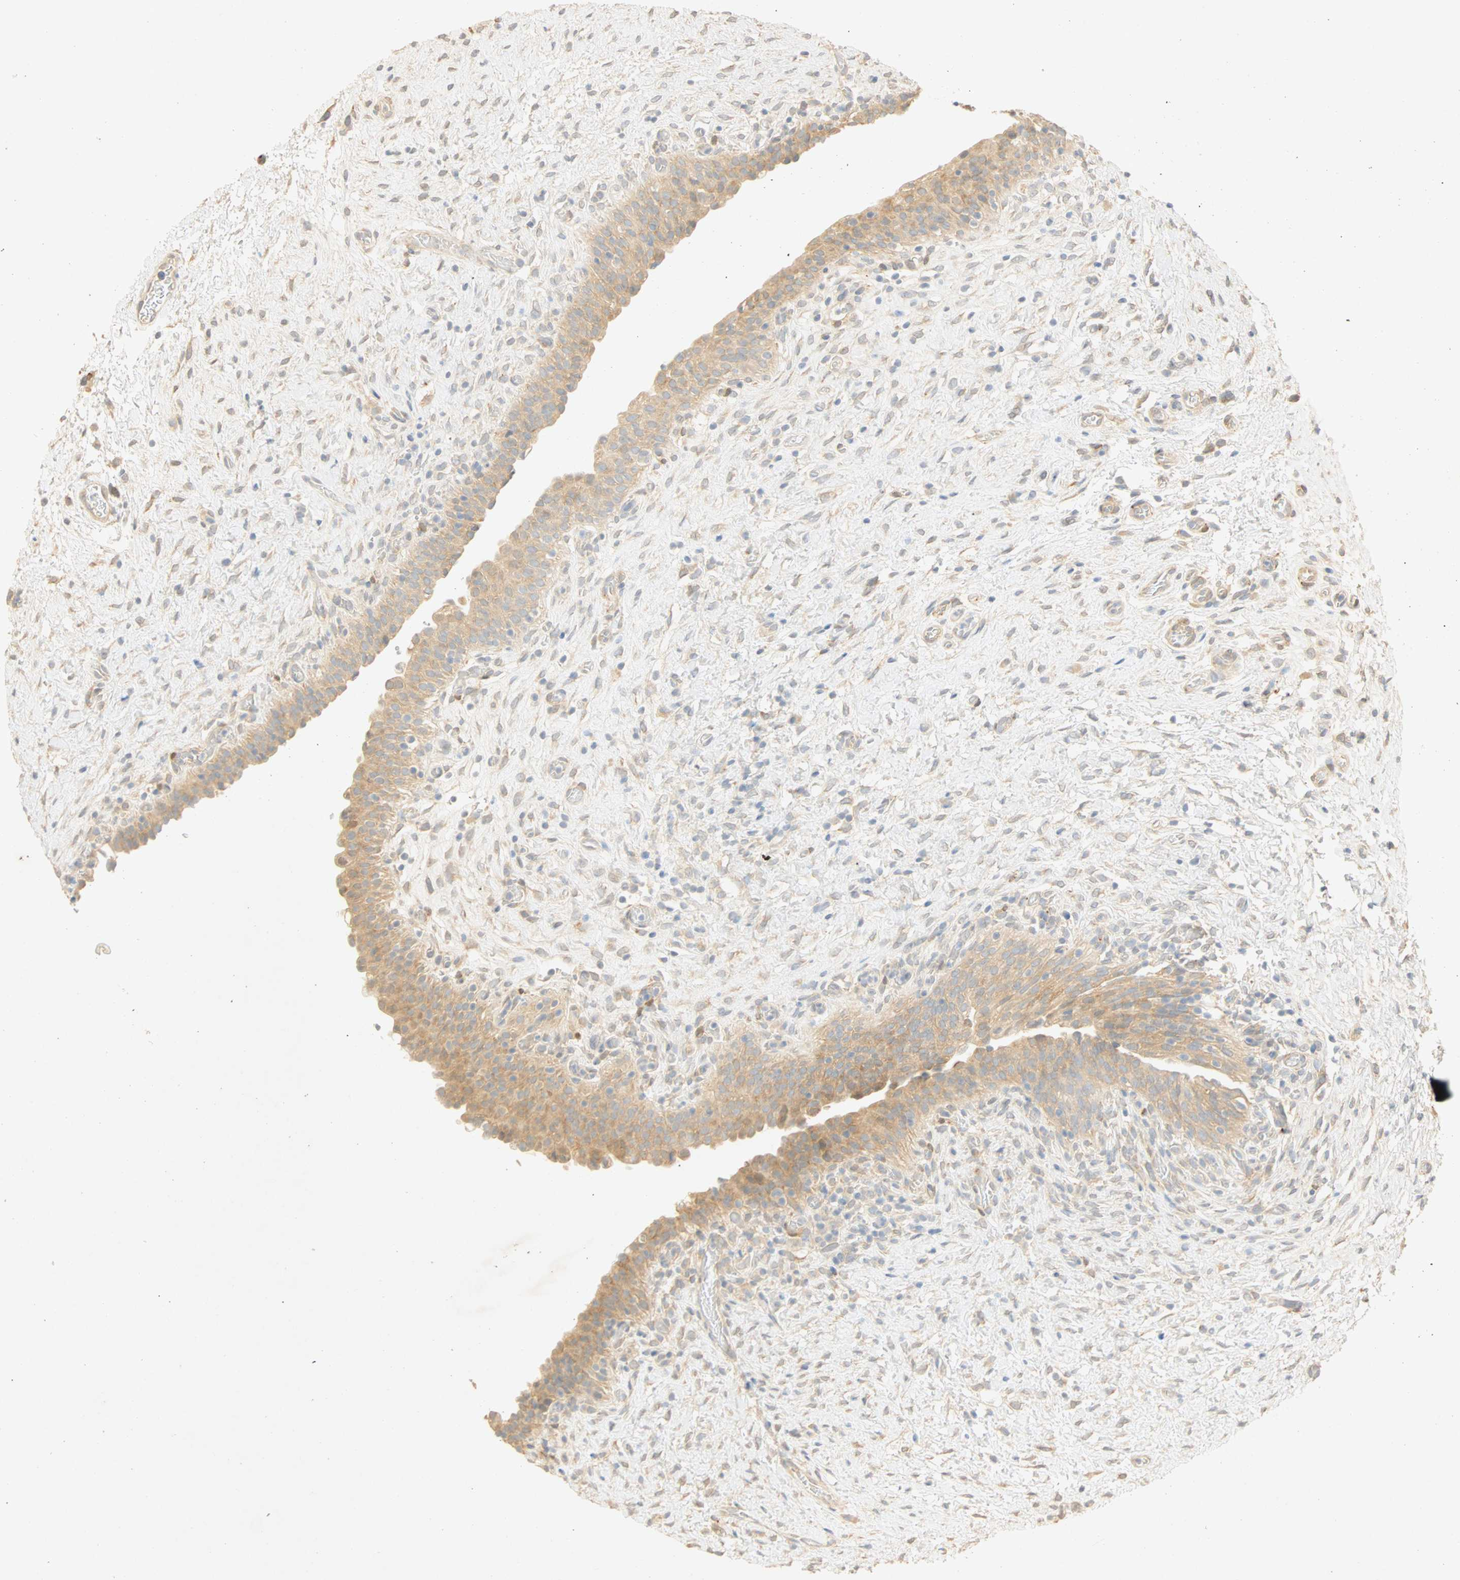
{"staining": {"intensity": "moderate", "quantity": ">75%", "location": "cytoplasmic/membranous"}, "tissue": "urinary bladder", "cell_type": "Urothelial cells", "image_type": "normal", "snomed": [{"axis": "morphology", "description": "Normal tissue, NOS"}, {"axis": "topography", "description": "Urinary bladder"}], "caption": "Protein expression analysis of unremarkable human urinary bladder reveals moderate cytoplasmic/membranous positivity in about >75% of urothelial cells. The protein of interest is shown in brown color, while the nuclei are stained blue.", "gene": "SELENBP1", "patient": {"sex": "male", "age": 51}}